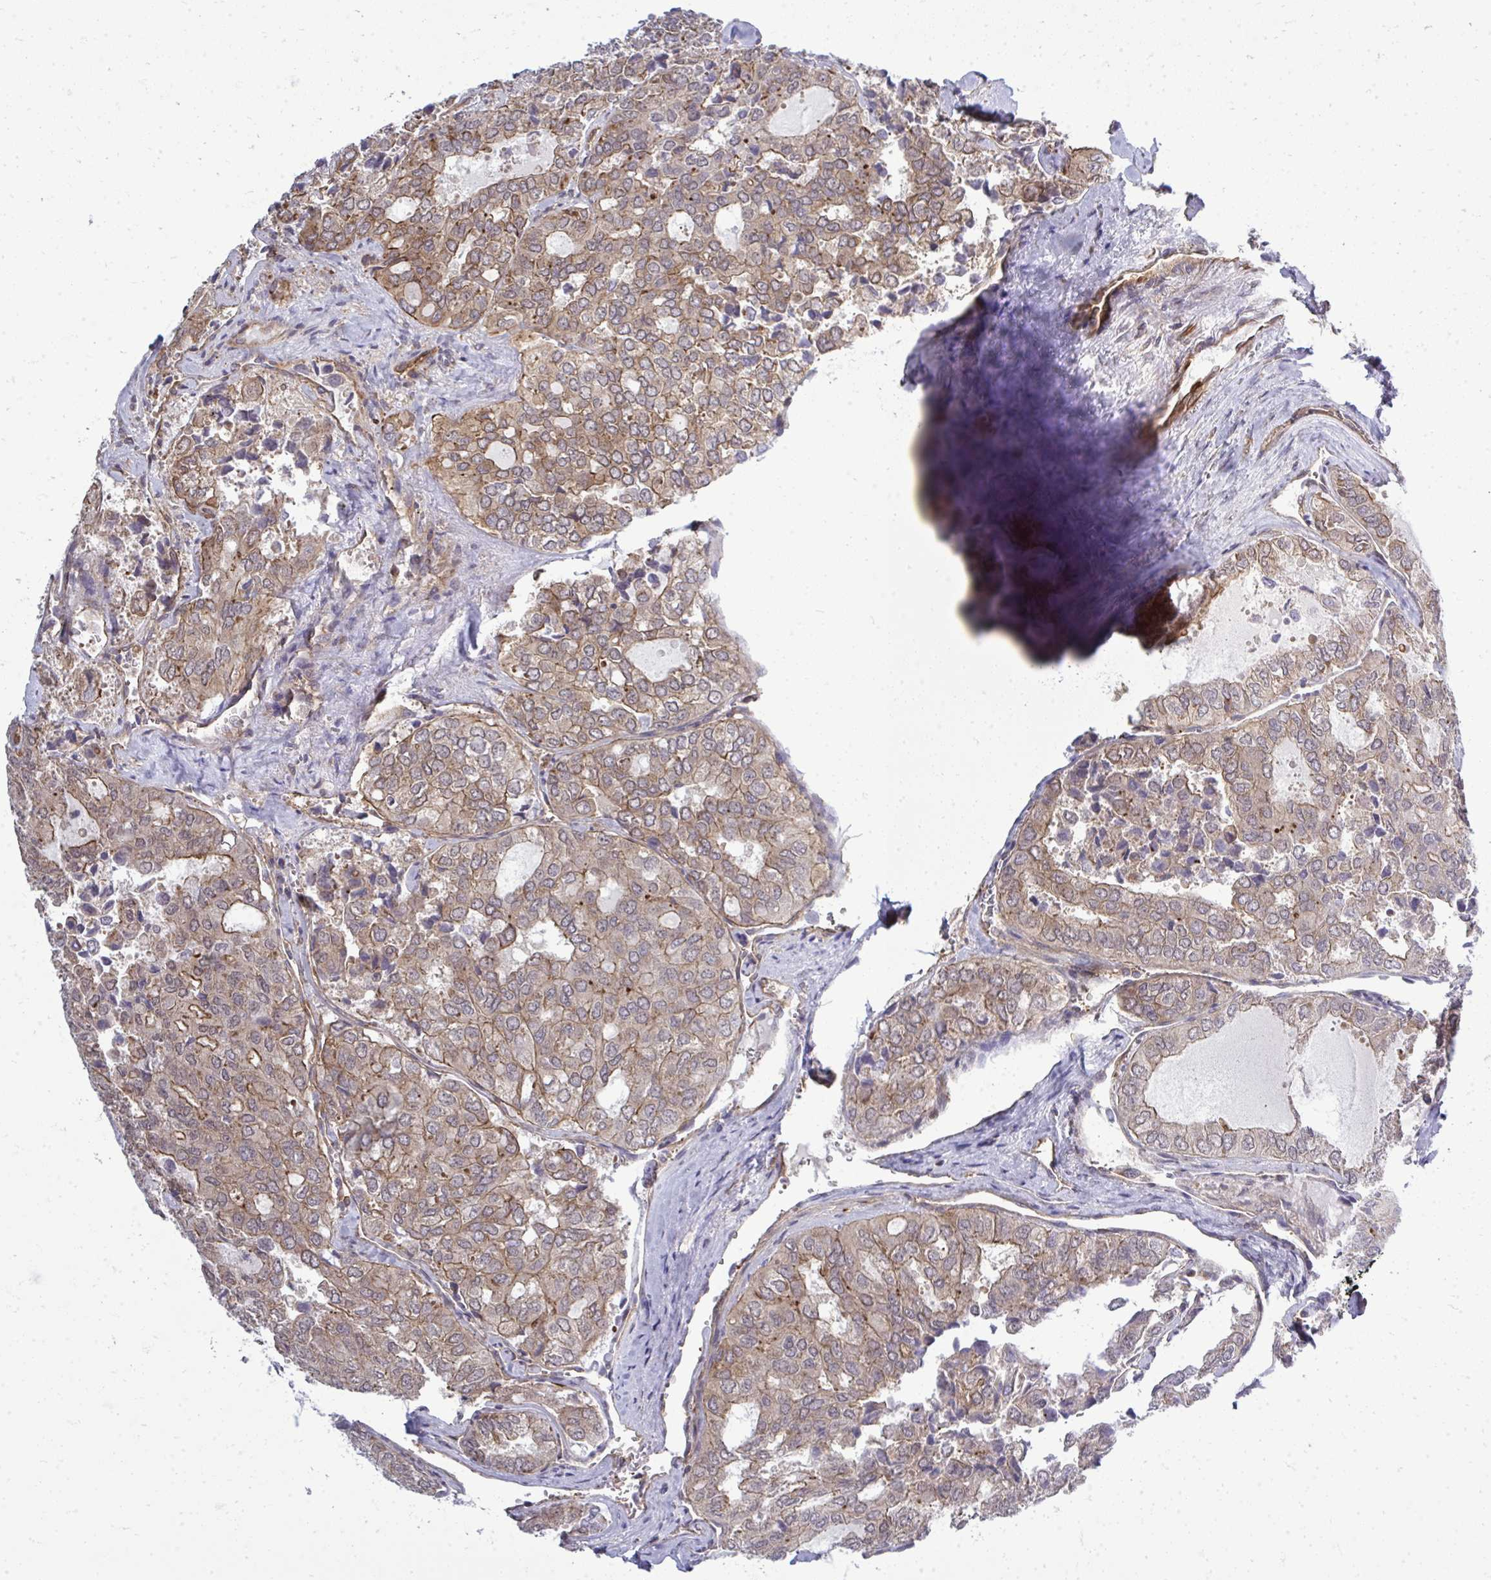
{"staining": {"intensity": "moderate", "quantity": "25%-75%", "location": "cytoplasmic/membranous"}, "tissue": "thyroid cancer", "cell_type": "Tumor cells", "image_type": "cancer", "snomed": [{"axis": "morphology", "description": "Follicular adenoma carcinoma, NOS"}, {"axis": "topography", "description": "Thyroid gland"}], "caption": "This micrograph demonstrates follicular adenoma carcinoma (thyroid) stained with IHC to label a protein in brown. The cytoplasmic/membranous of tumor cells show moderate positivity for the protein. Nuclei are counter-stained blue.", "gene": "FUT10", "patient": {"sex": "male", "age": 75}}